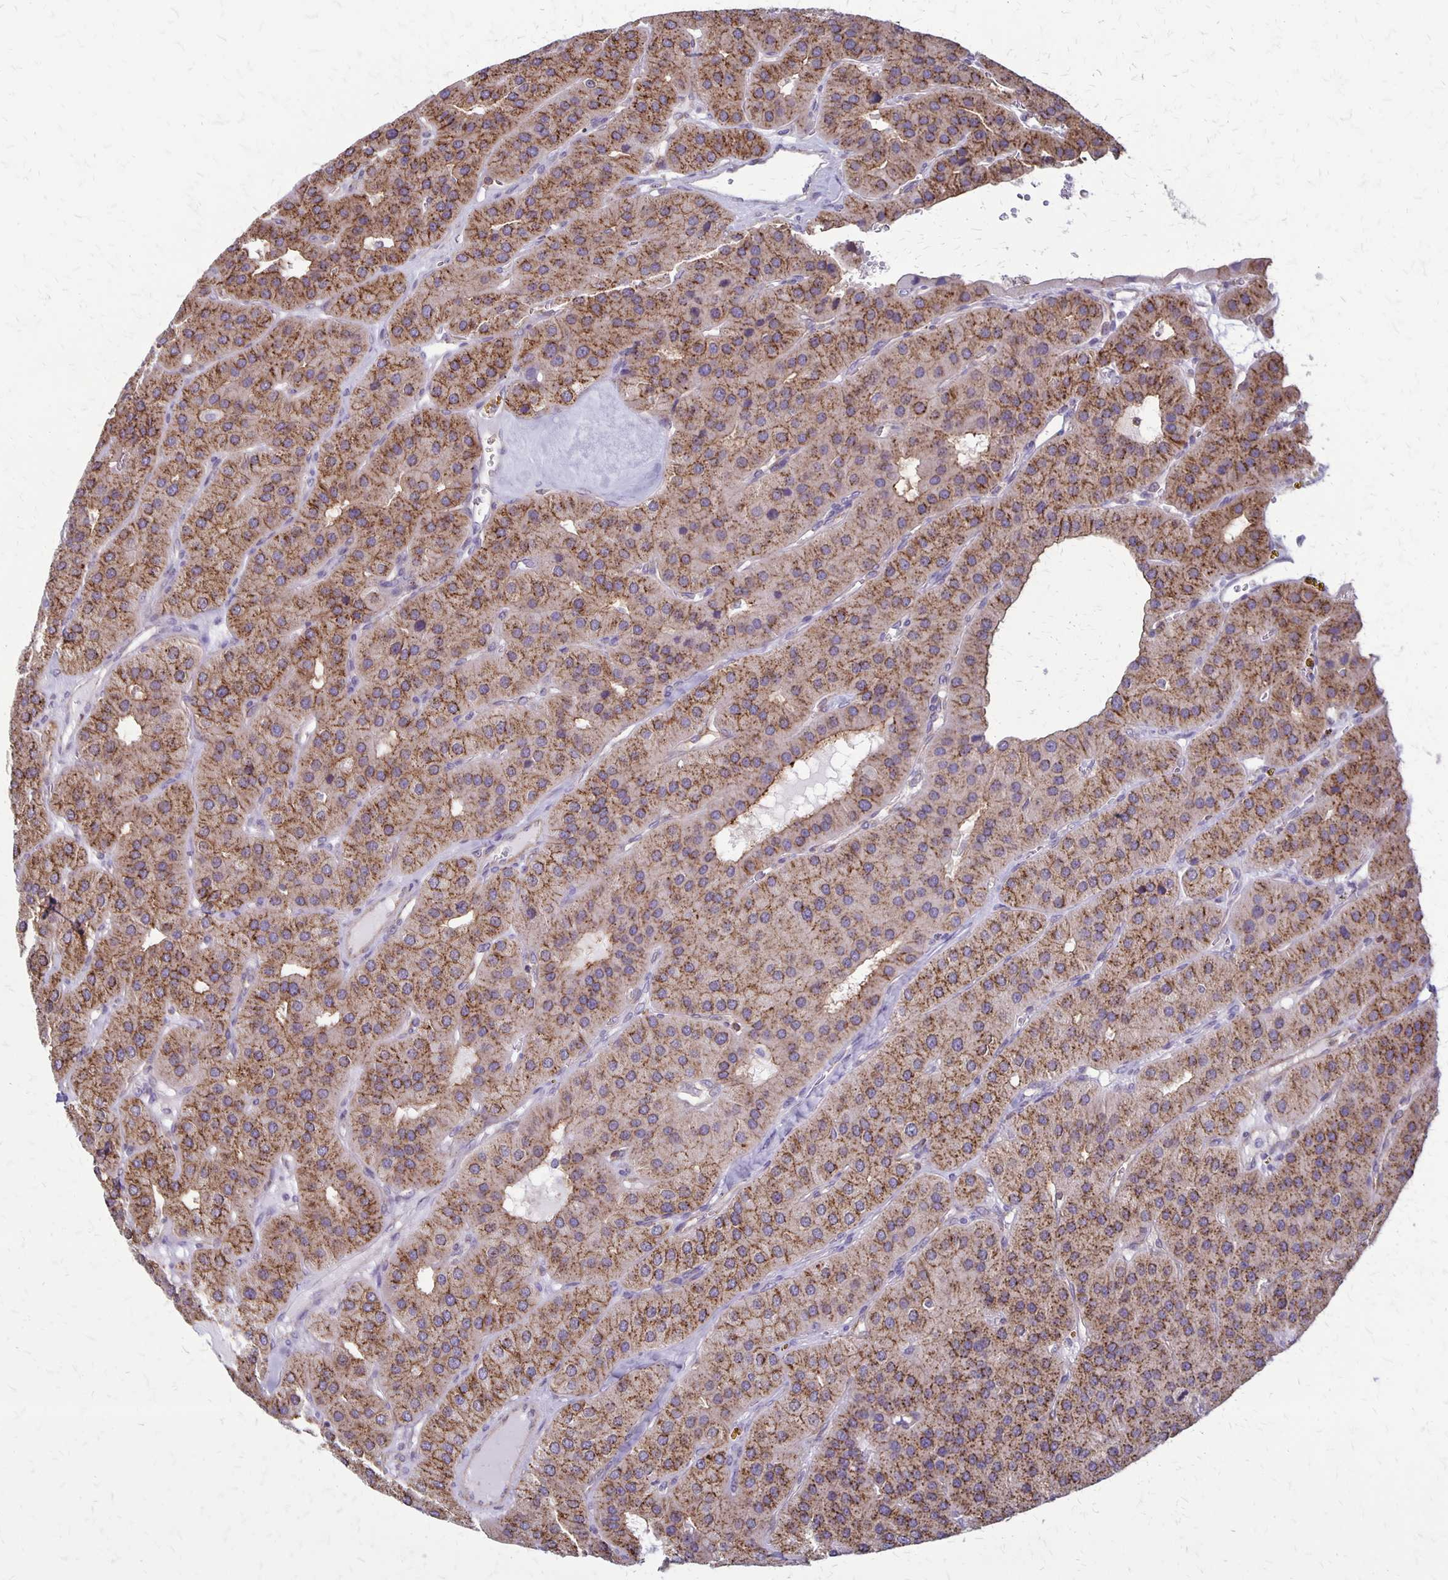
{"staining": {"intensity": "moderate", "quantity": ">75%", "location": "cytoplasmic/membranous"}, "tissue": "parathyroid gland", "cell_type": "Glandular cells", "image_type": "normal", "snomed": [{"axis": "morphology", "description": "Normal tissue, NOS"}, {"axis": "morphology", "description": "Adenoma, NOS"}, {"axis": "topography", "description": "Parathyroid gland"}], "caption": "Parathyroid gland stained for a protein (brown) reveals moderate cytoplasmic/membranous positive positivity in approximately >75% of glandular cells.", "gene": "SEPTIN5", "patient": {"sex": "female", "age": 86}}